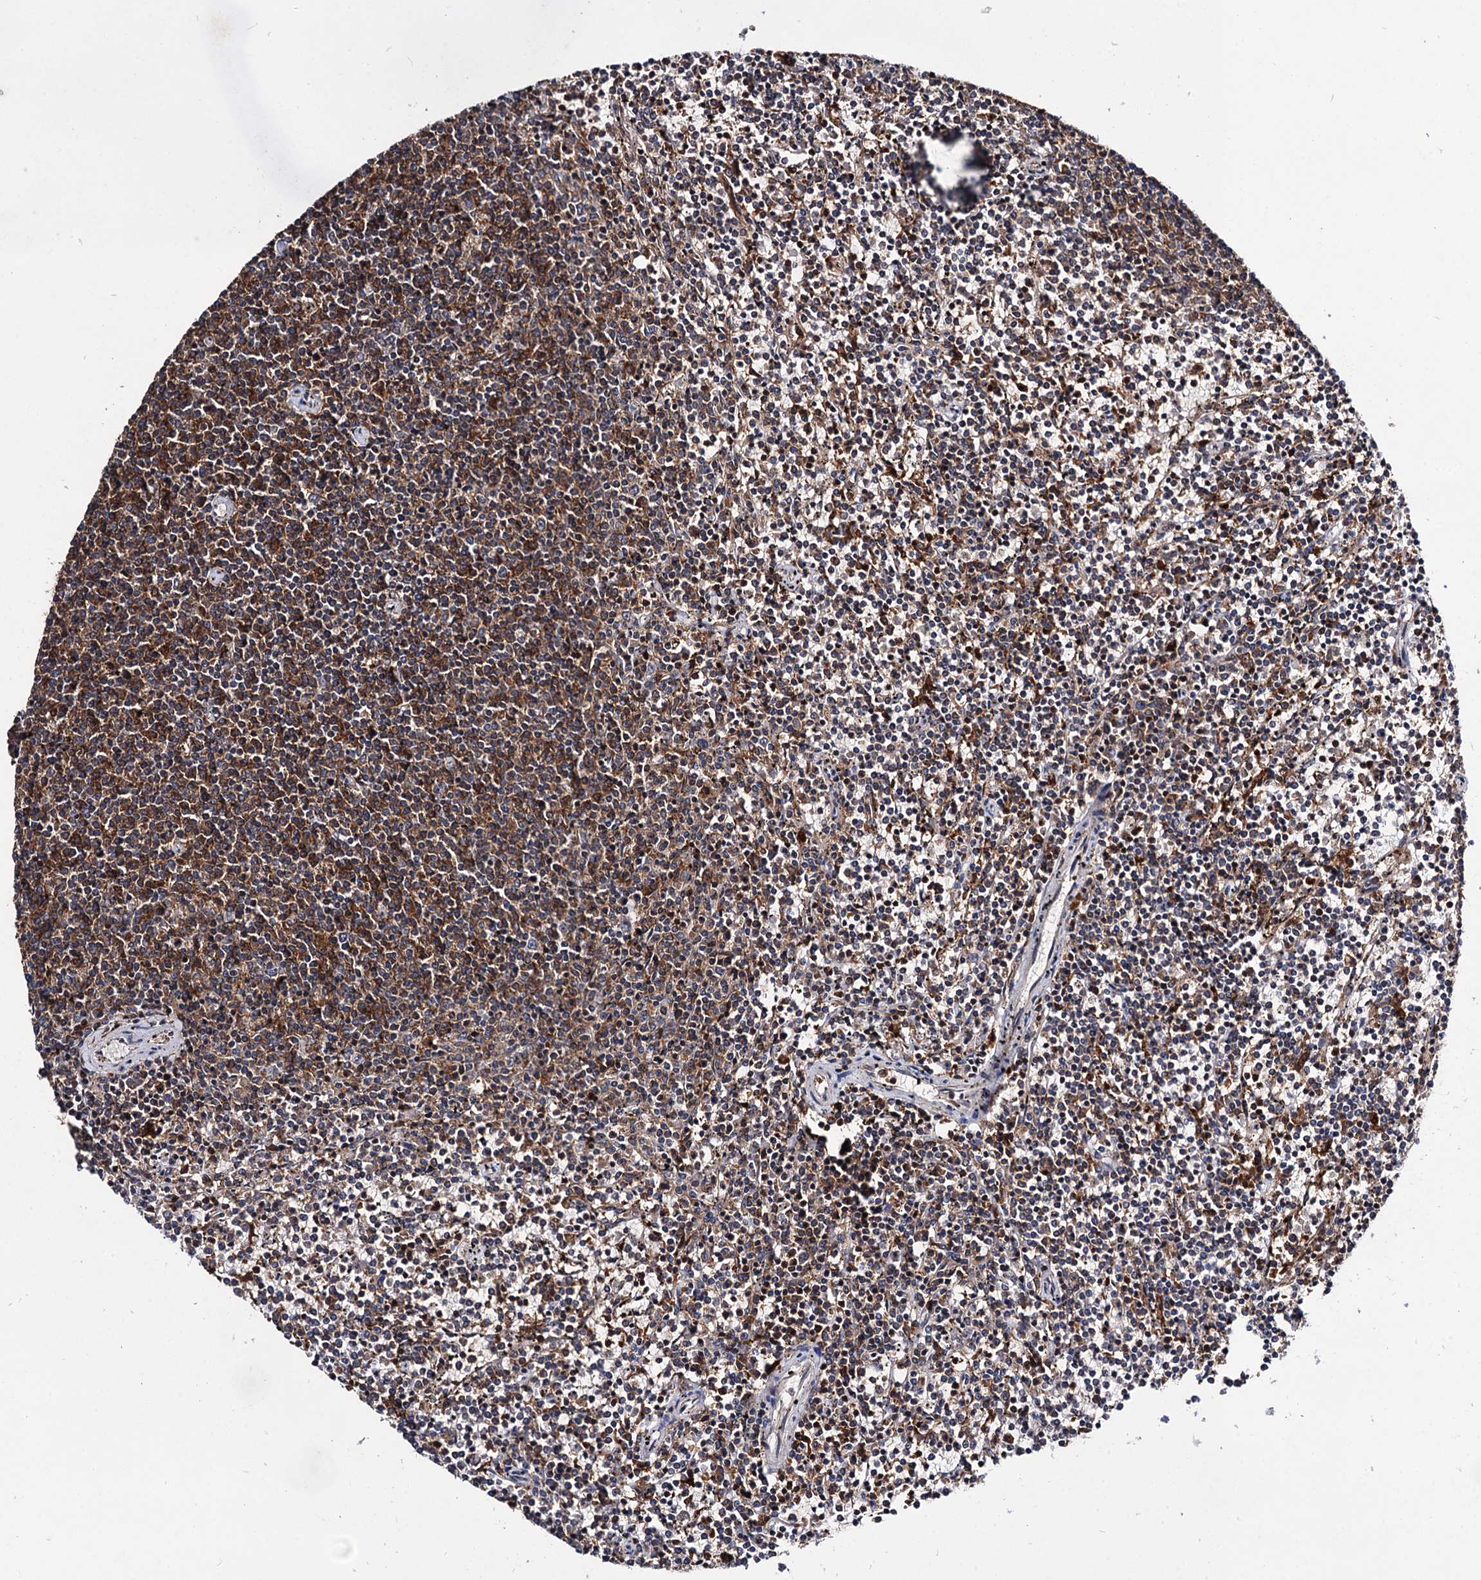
{"staining": {"intensity": "moderate", "quantity": ">75%", "location": "cytoplasmic/membranous"}, "tissue": "lymphoma", "cell_type": "Tumor cells", "image_type": "cancer", "snomed": [{"axis": "morphology", "description": "Malignant lymphoma, non-Hodgkin's type, Low grade"}, {"axis": "topography", "description": "Spleen"}], "caption": "The immunohistochemical stain highlights moderate cytoplasmic/membranous staining in tumor cells of malignant lymphoma, non-Hodgkin's type (low-grade) tissue. (brown staining indicates protein expression, while blue staining denotes nuclei).", "gene": "UBASH3B", "patient": {"sex": "female", "age": 50}}